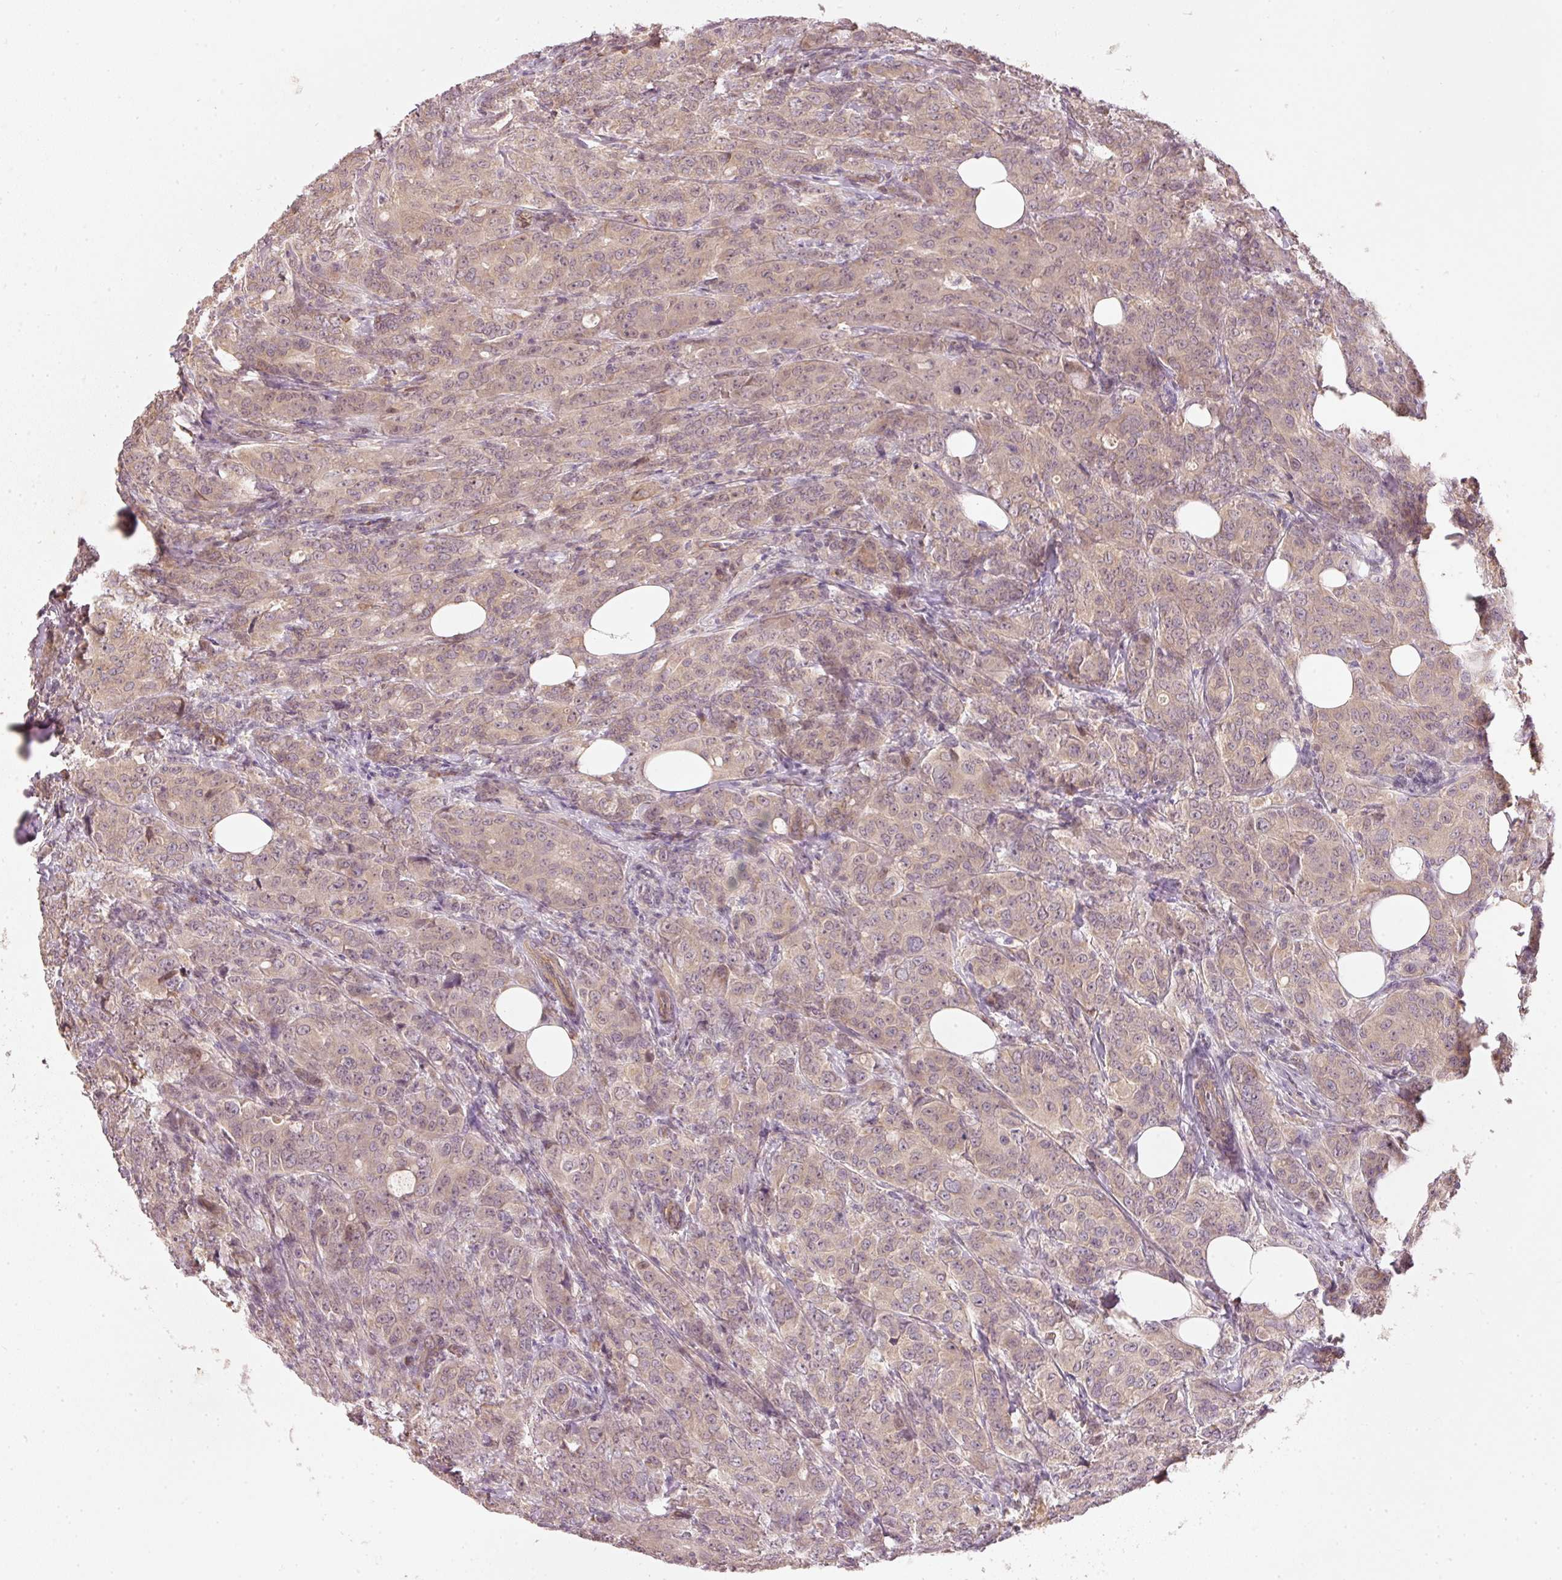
{"staining": {"intensity": "weak", "quantity": ">75%", "location": "cytoplasmic/membranous"}, "tissue": "breast cancer", "cell_type": "Tumor cells", "image_type": "cancer", "snomed": [{"axis": "morphology", "description": "Duct carcinoma"}, {"axis": "topography", "description": "Breast"}], "caption": "A high-resolution photomicrograph shows immunohistochemistry staining of breast cancer (intraductal carcinoma), which exhibits weak cytoplasmic/membranous expression in approximately >75% of tumor cells.", "gene": "RGL2", "patient": {"sex": "female", "age": 43}}